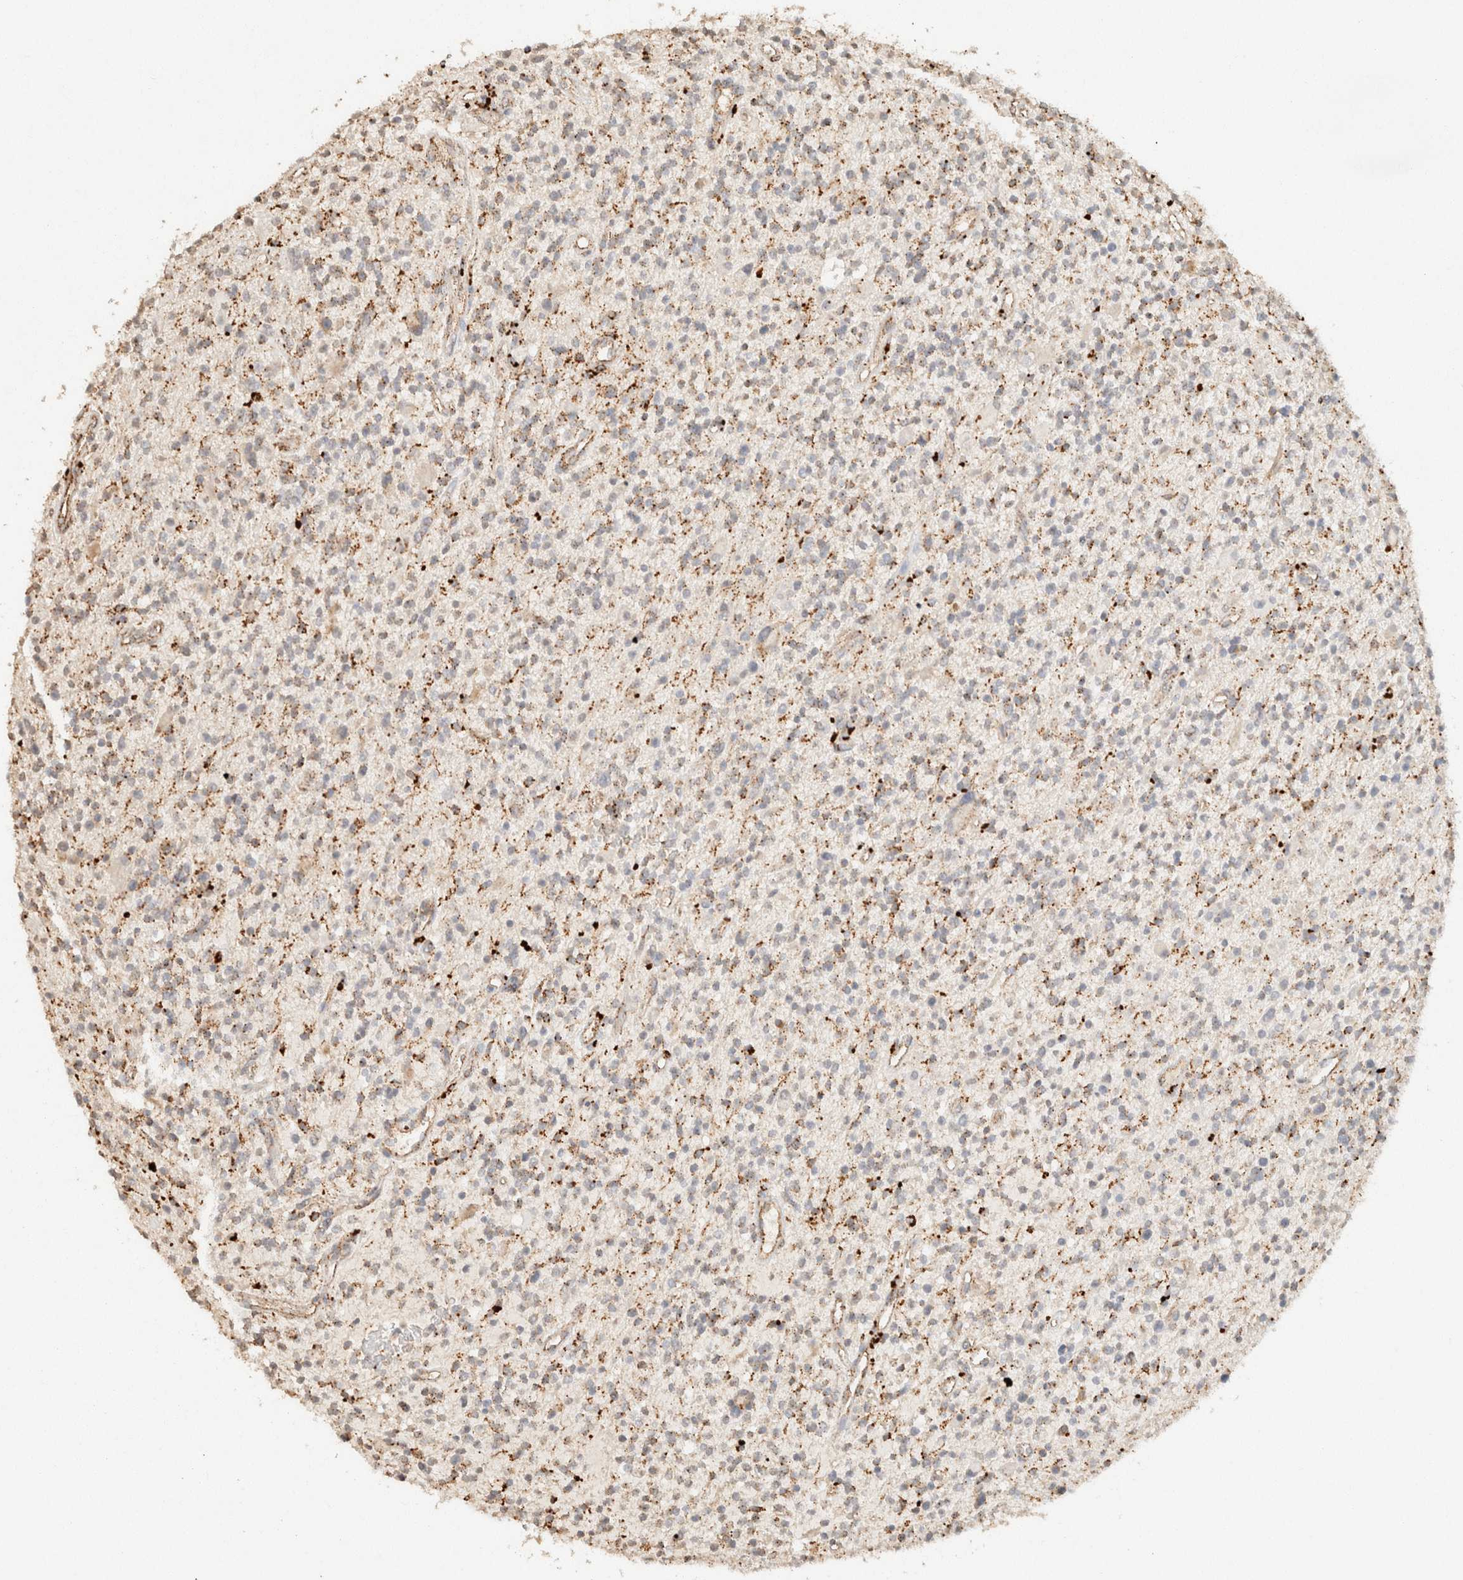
{"staining": {"intensity": "weak", "quantity": "25%-75%", "location": "cytoplasmic/membranous"}, "tissue": "glioma", "cell_type": "Tumor cells", "image_type": "cancer", "snomed": [{"axis": "morphology", "description": "Glioma, malignant, High grade"}, {"axis": "topography", "description": "Brain"}], "caption": "Immunohistochemical staining of human malignant glioma (high-grade) shows weak cytoplasmic/membranous protein expression in approximately 25%-75% of tumor cells.", "gene": "CTSC", "patient": {"sex": "male", "age": 48}}